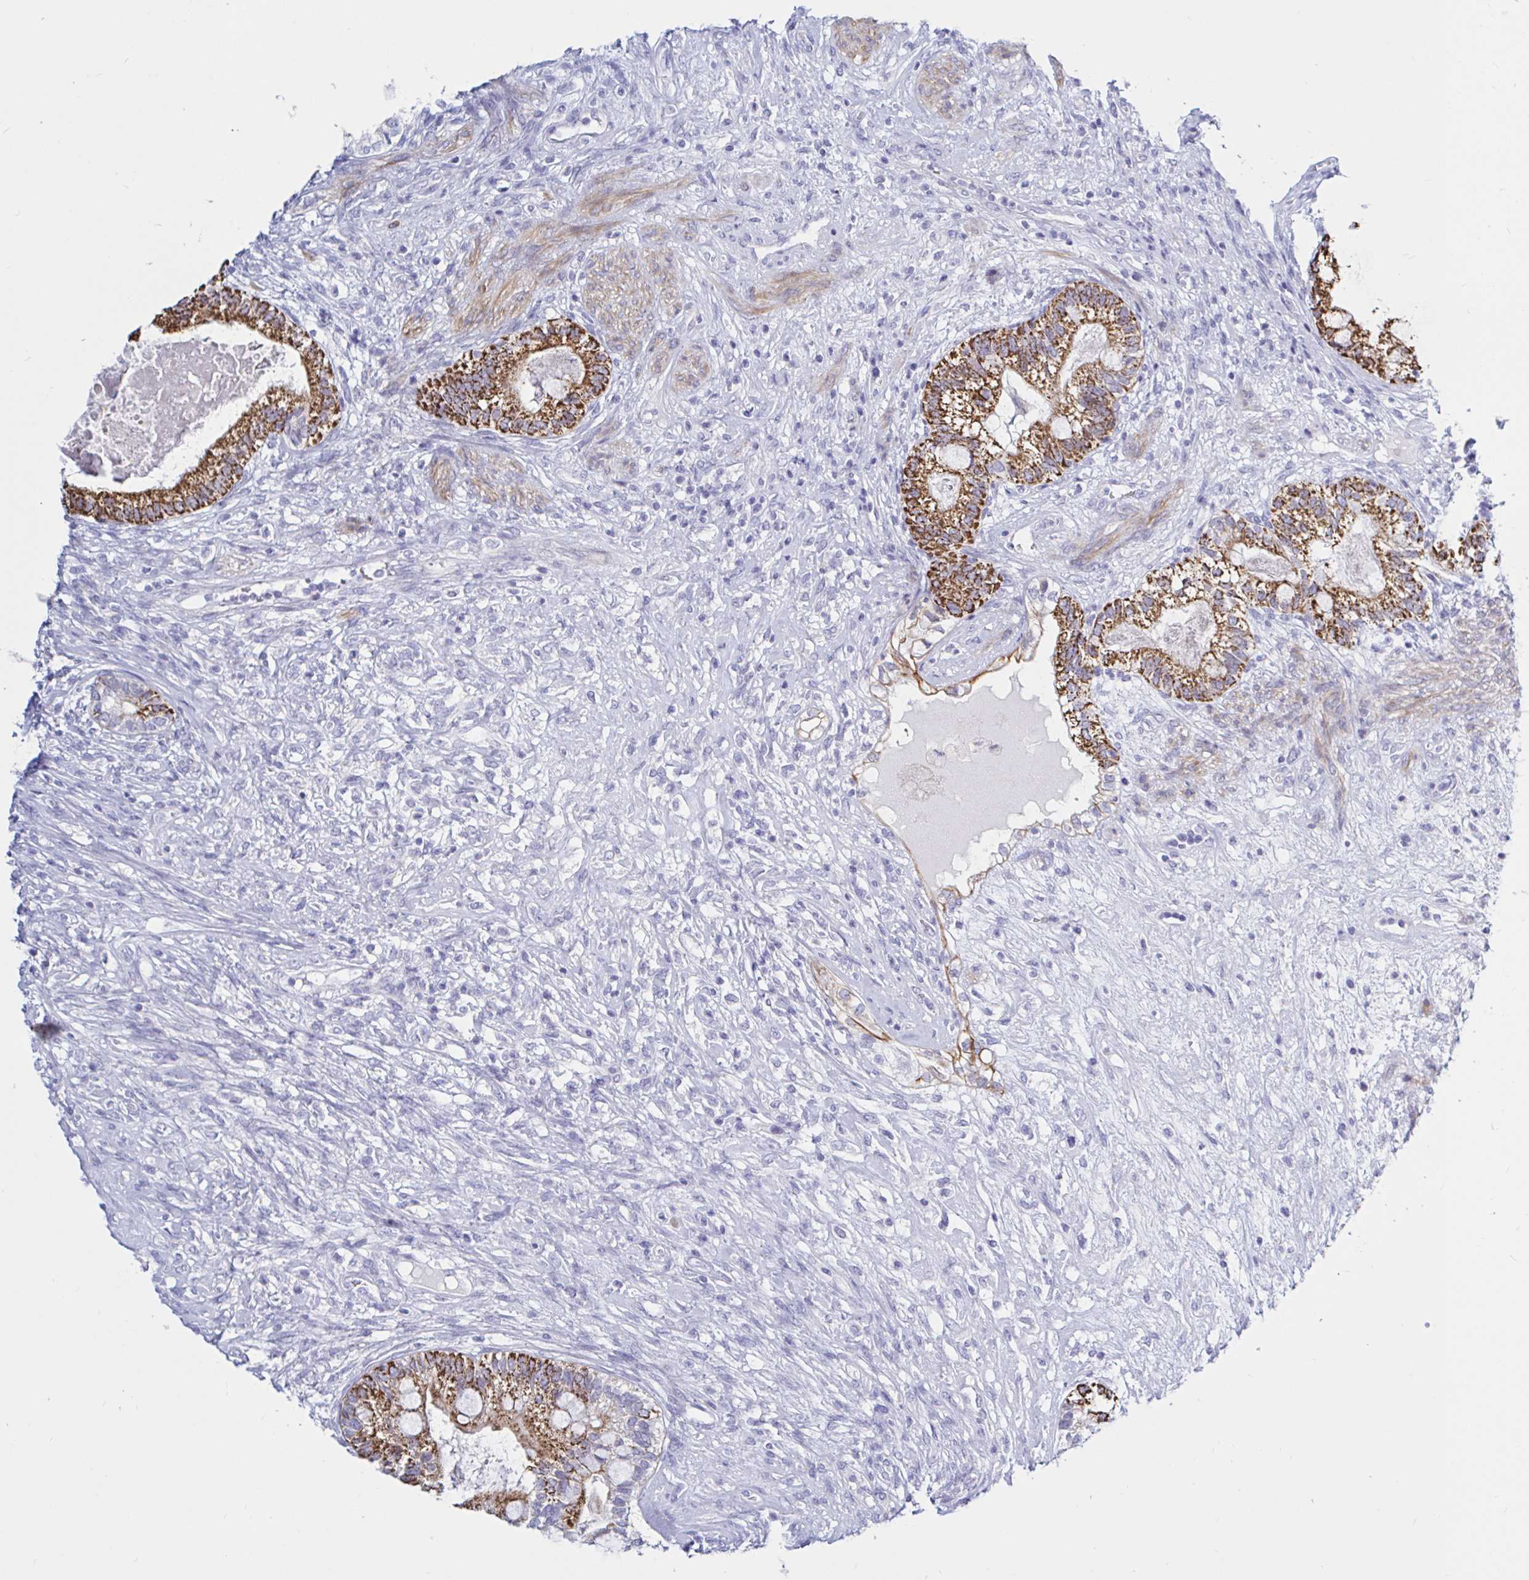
{"staining": {"intensity": "strong", "quantity": ">75%", "location": "cytoplasmic/membranous"}, "tissue": "testis cancer", "cell_type": "Tumor cells", "image_type": "cancer", "snomed": [{"axis": "morphology", "description": "Seminoma, NOS"}, {"axis": "morphology", "description": "Carcinoma, Embryonal, NOS"}, {"axis": "topography", "description": "Testis"}], "caption": "Immunohistochemical staining of testis cancer displays high levels of strong cytoplasmic/membranous positivity in approximately >75% of tumor cells. The protein is shown in brown color, while the nuclei are stained blue.", "gene": "NBPF3", "patient": {"sex": "male", "age": 41}}